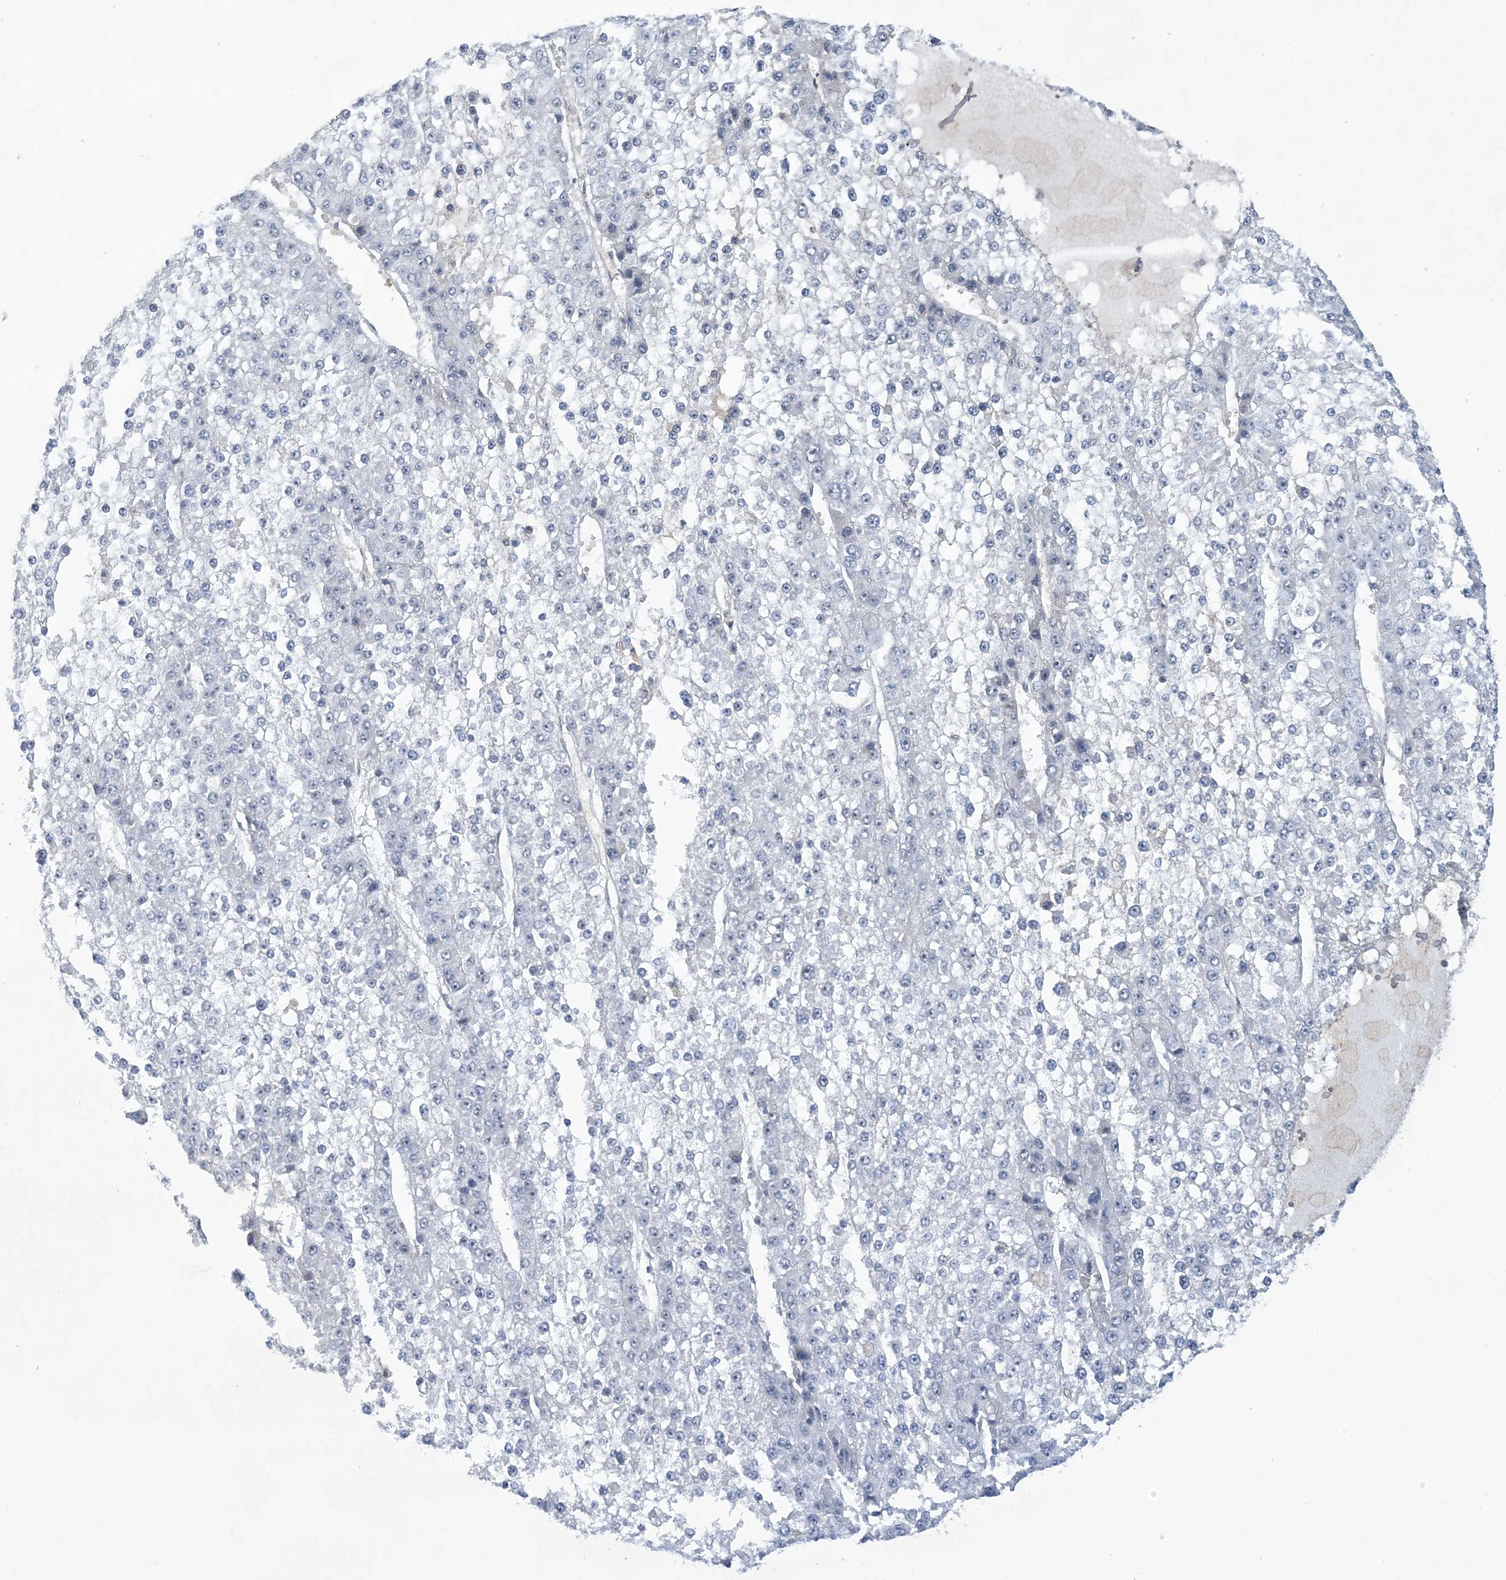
{"staining": {"intensity": "negative", "quantity": "none", "location": "none"}, "tissue": "liver cancer", "cell_type": "Tumor cells", "image_type": "cancer", "snomed": [{"axis": "morphology", "description": "Carcinoma, Hepatocellular, NOS"}, {"axis": "topography", "description": "Liver"}], "caption": "Immunohistochemistry (IHC) photomicrograph of liver cancer stained for a protein (brown), which exhibits no expression in tumor cells. Brightfield microscopy of IHC stained with DAB (brown) and hematoxylin (blue), captured at high magnification.", "gene": "UBE2E1", "patient": {"sex": "female", "age": 73}}